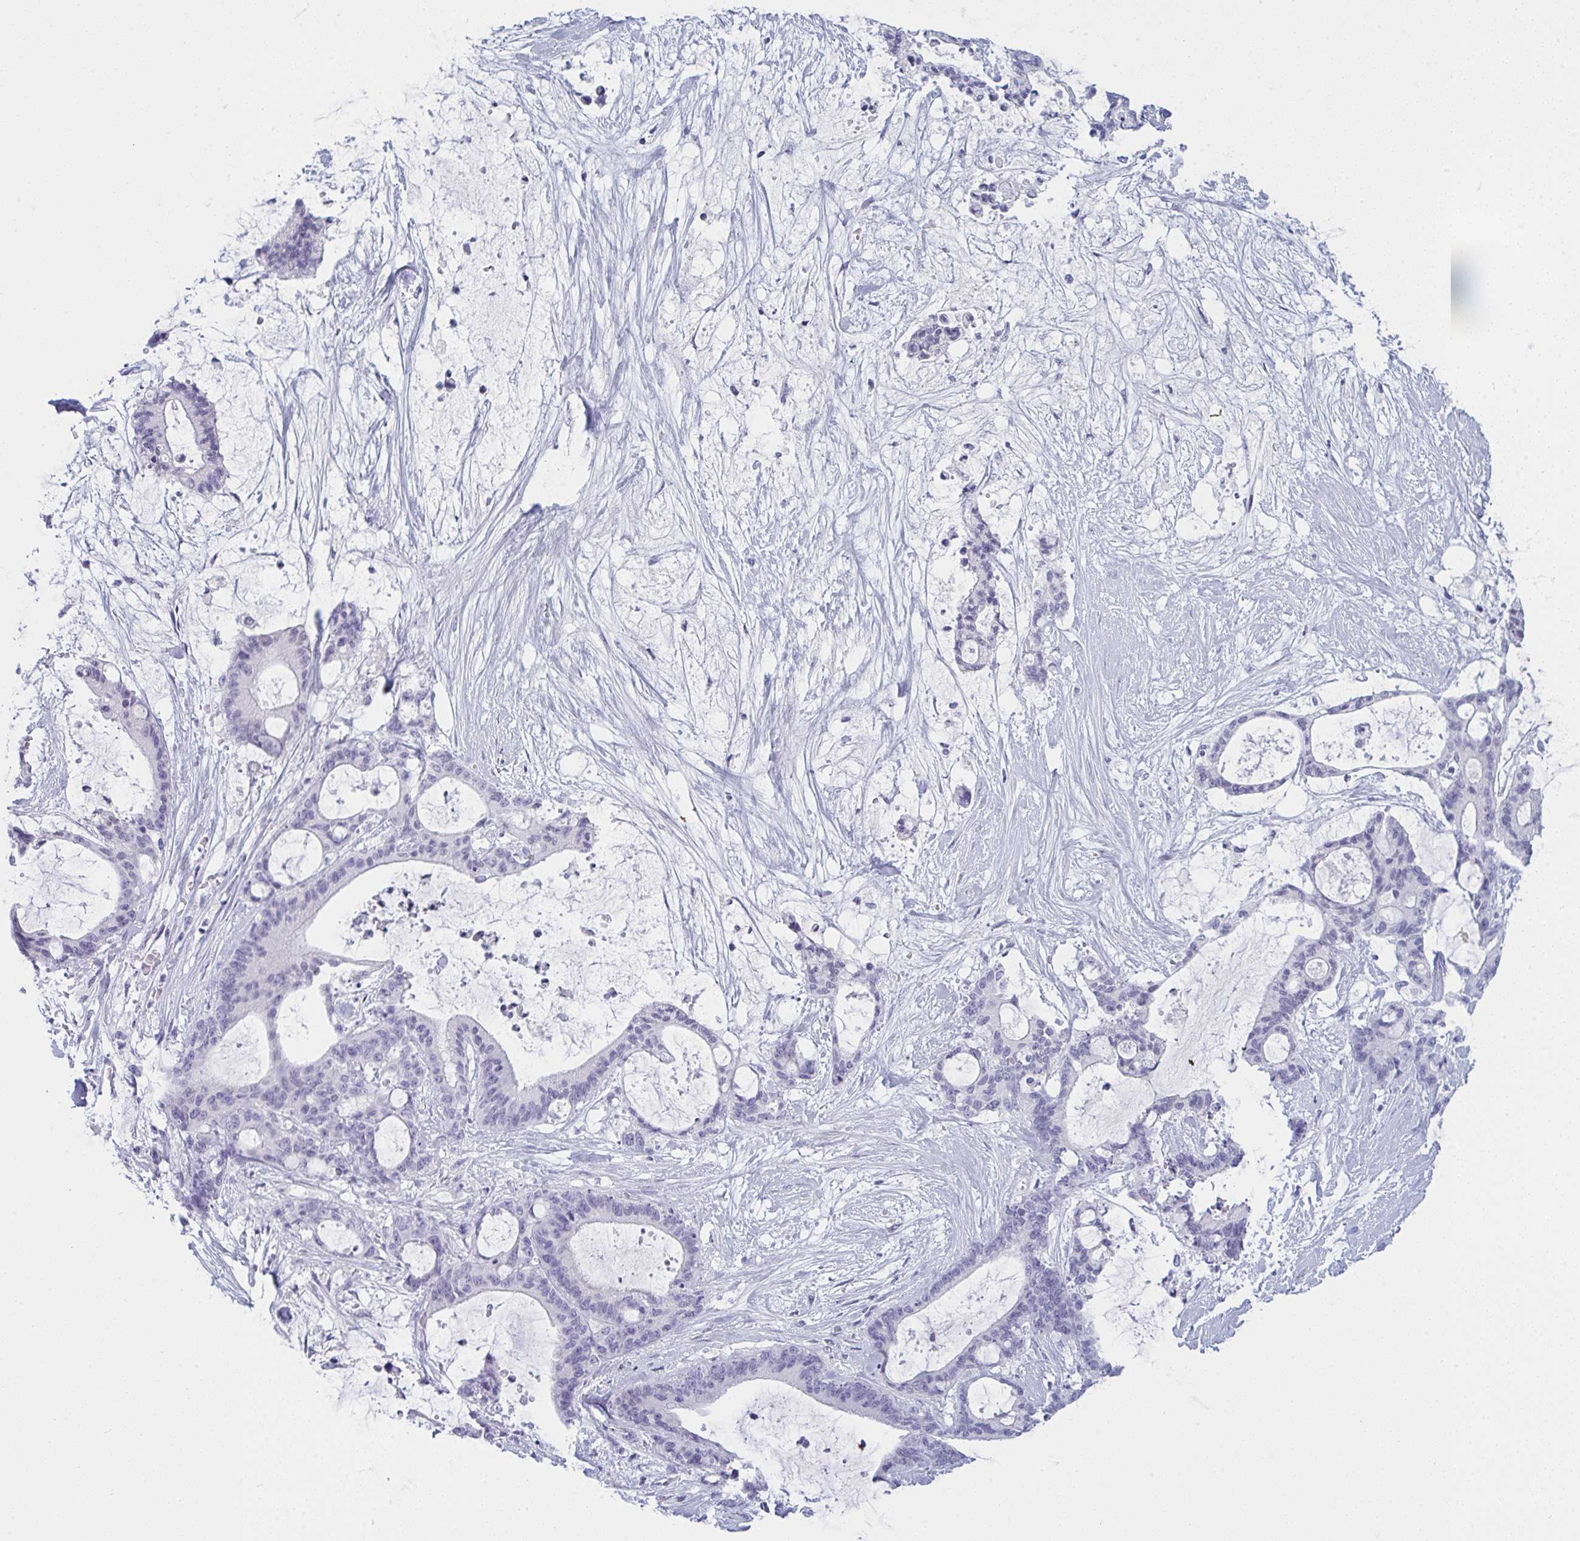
{"staining": {"intensity": "negative", "quantity": "none", "location": "none"}, "tissue": "liver cancer", "cell_type": "Tumor cells", "image_type": "cancer", "snomed": [{"axis": "morphology", "description": "Normal tissue, NOS"}, {"axis": "morphology", "description": "Cholangiocarcinoma"}, {"axis": "topography", "description": "Liver"}, {"axis": "topography", "description": "Peripheral nerve tissue"}], "caption": "Protein analysis of liver cancer (cholangiocarcinoma) reveals no significant positivity in tumor cells.", "gene": "PRDM9", "patient": {"sex": "female", "age": 73}}